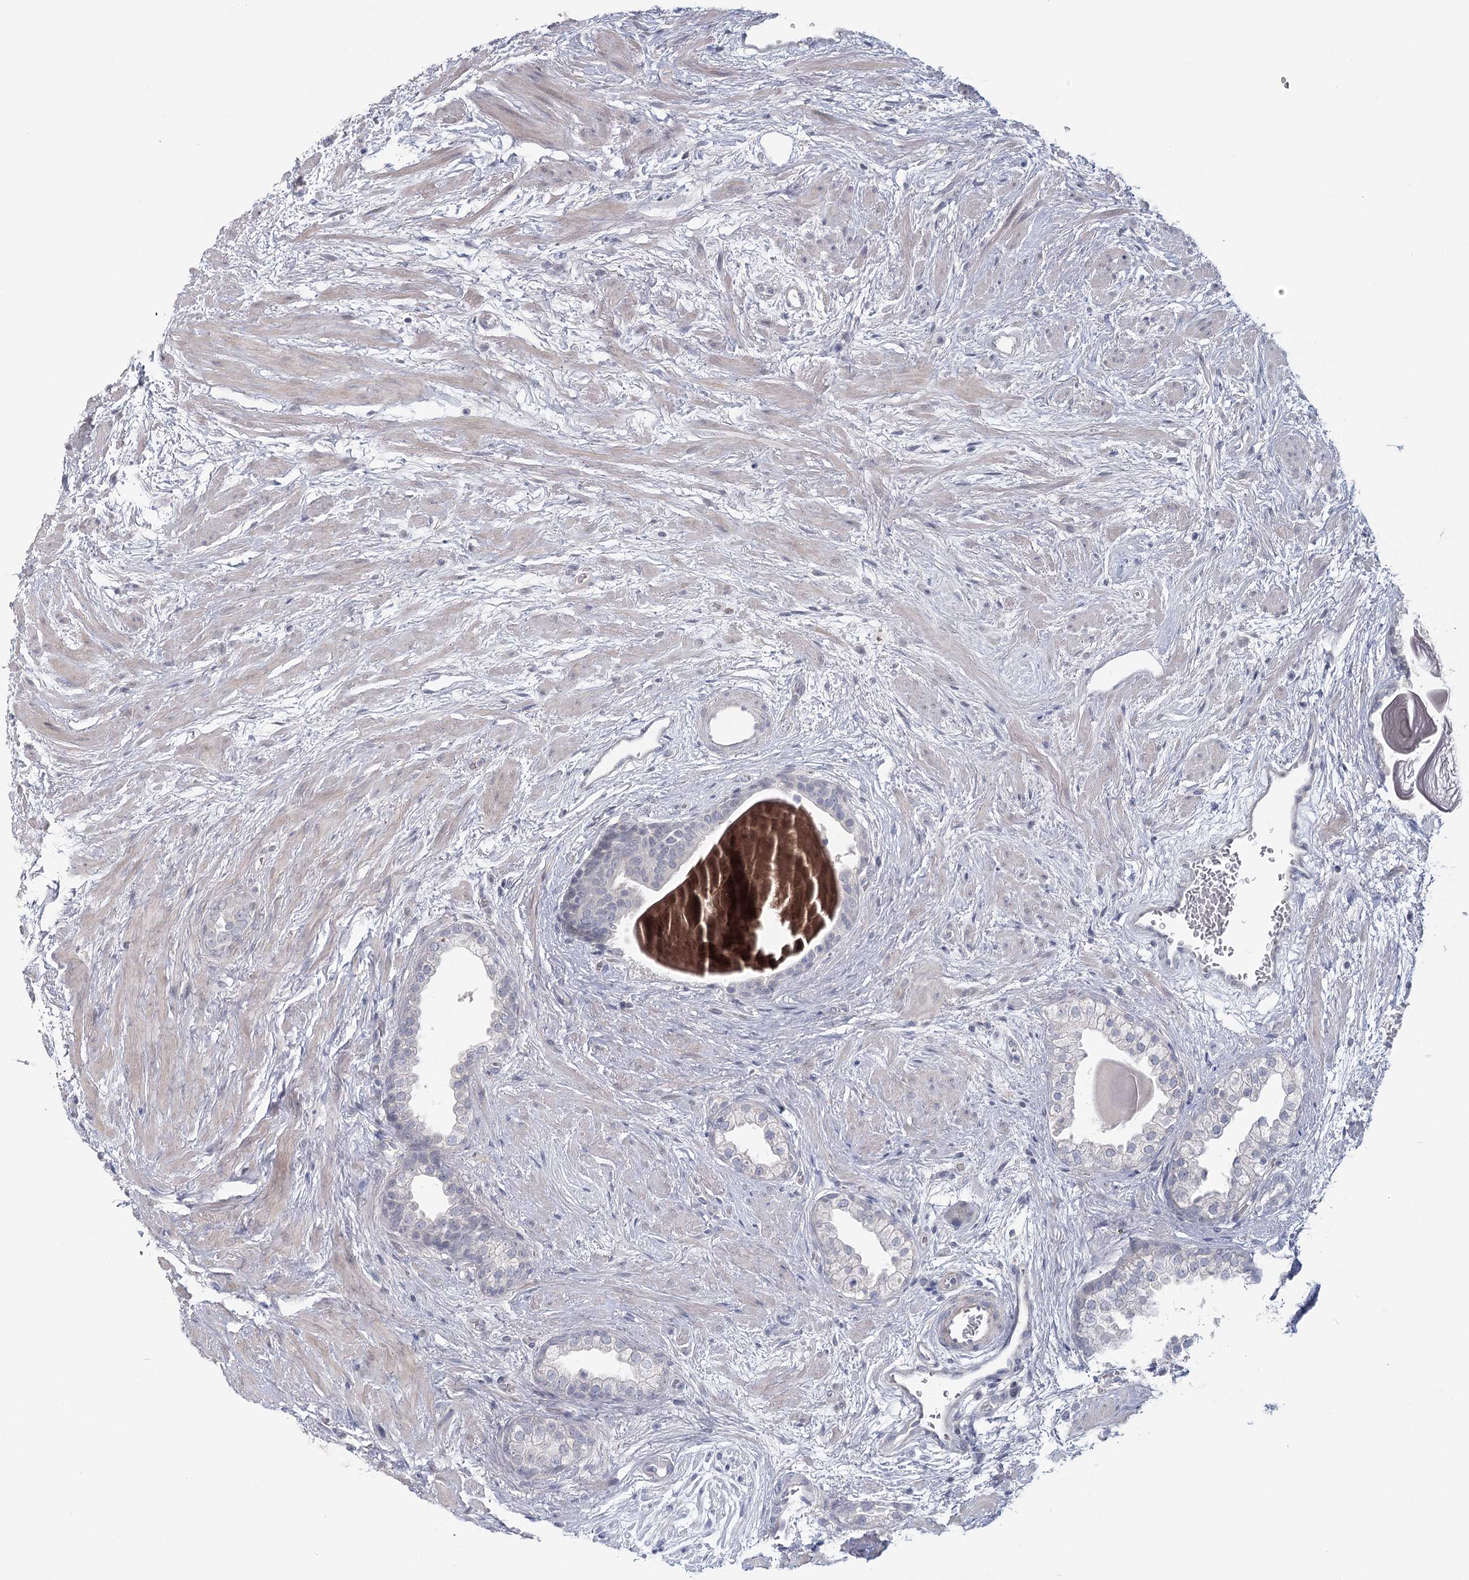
{"staining": {"intensity": "negative", "quantity": "none", "location": "none"}, "tissue": "prostate", "cell_type": "Glandular cells", "image_type": "normal", "snomed": [{"axis": "morphology", "description": "Normal tissue, NOS"}, {"axis": "topography", "description": "Prostate"}], "caption": "DAB immunohistochemical staining of normal human prostate demonstrates no significant staining in glandular cells. The staining was performed using DAB (3,3'-diaminobenzidine) to visualize the protein expression in brown, while the nuclei were stained in blue with hematoxylin (Magnification: 20x).", "gene": "USP11", "patient": {"sex": "male", "age": 48}}